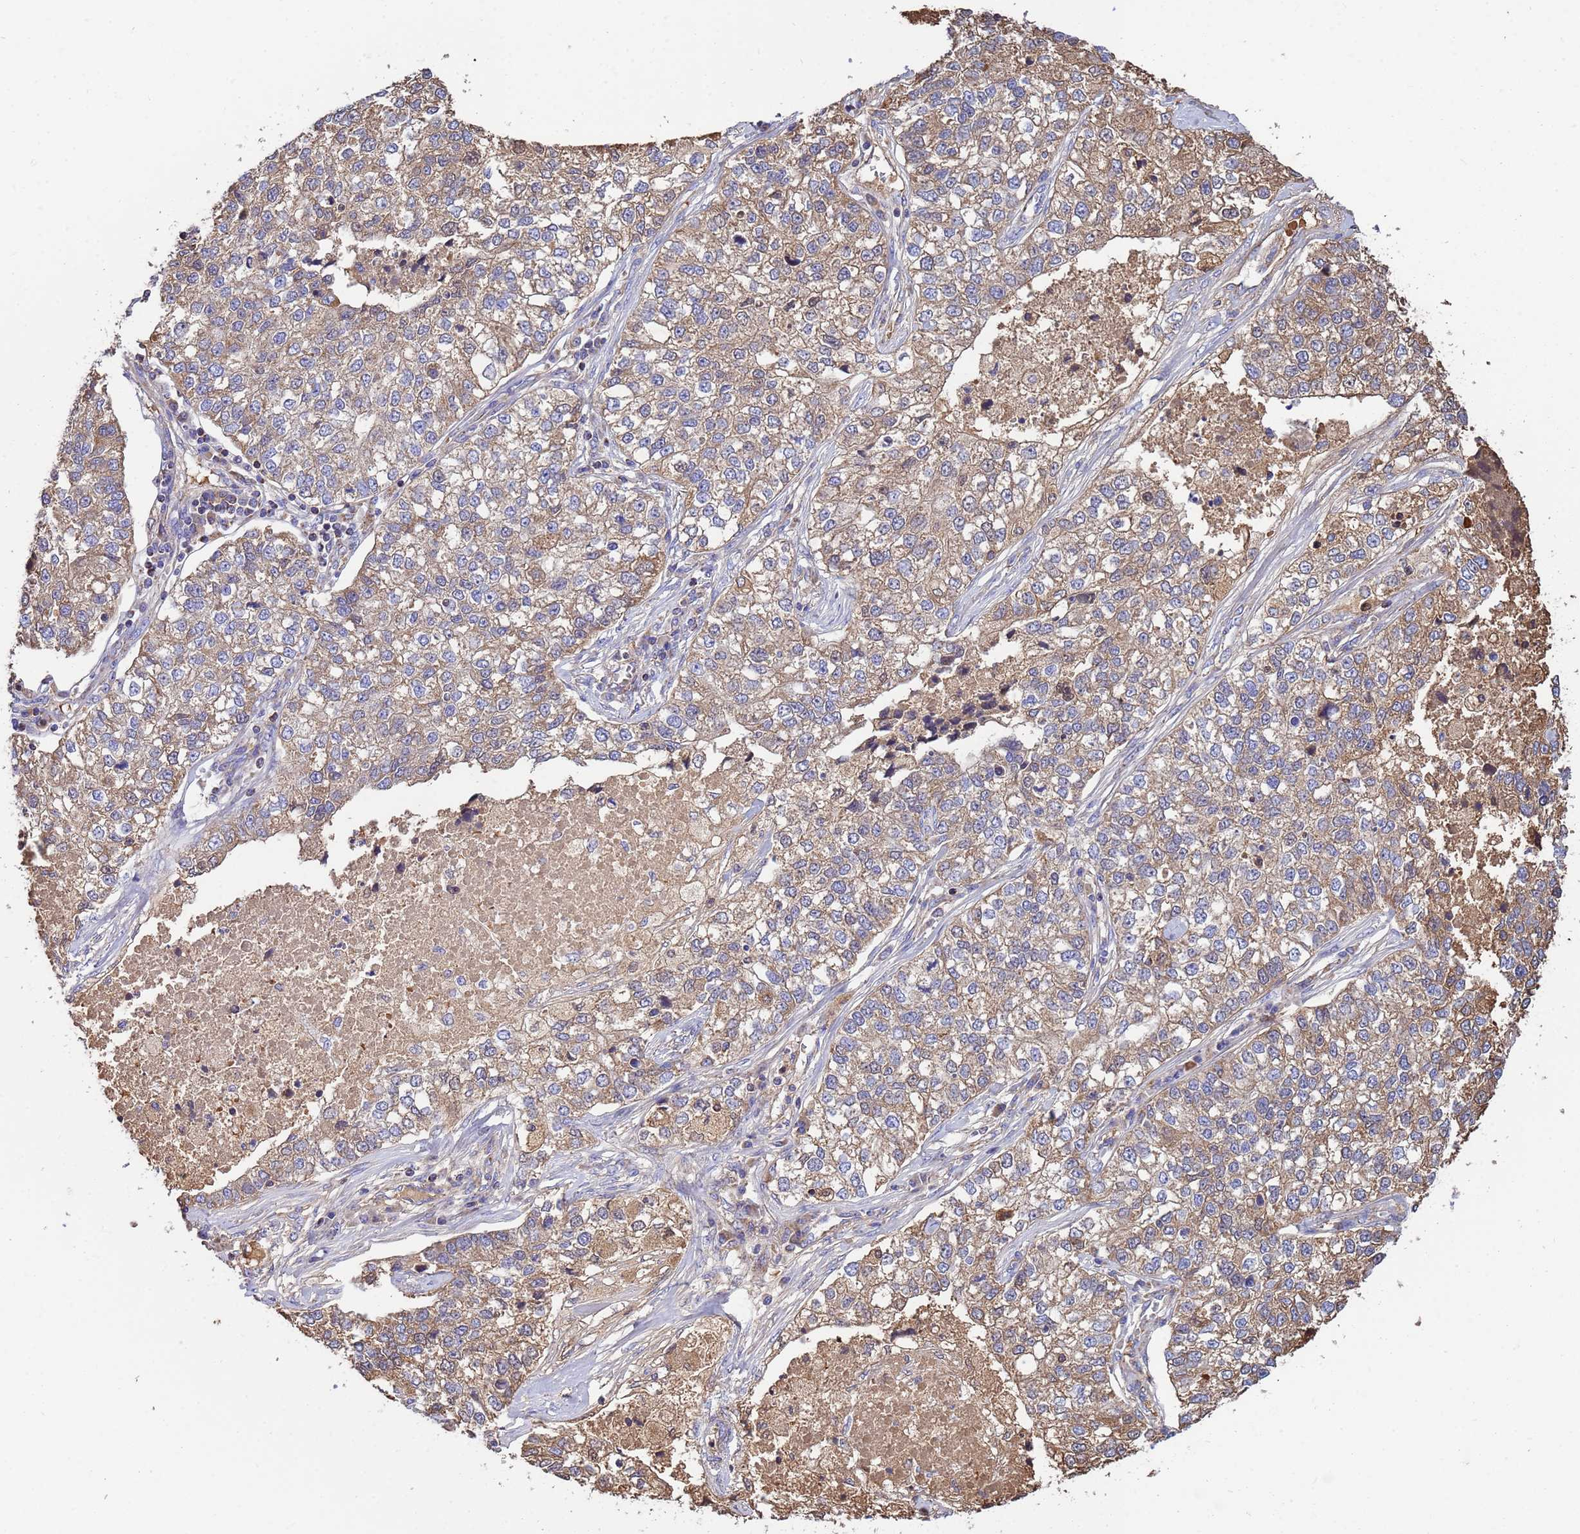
{"staining": {"intensity": "moderate", "quantity": ">75%", "location": "cytoplasmic/membranous"}, "tissue": "lung cancer", "cell_type": "Tumor cells", "image_type": "cancer", "snomed": [{"axis": "morphology", "description": "Adenocarcinoma, NOS"}, {"axis": "topography", "description": "Lung"}], "caption": "Immunohistochemistry of adenocarcinoma (lung) reveals medium levels of moderate cytoplasmic/membranous expression in approximately >75% of tumor cells.", "gene": "GLUD1", "patient": {"sex": "male", "age": 49}}